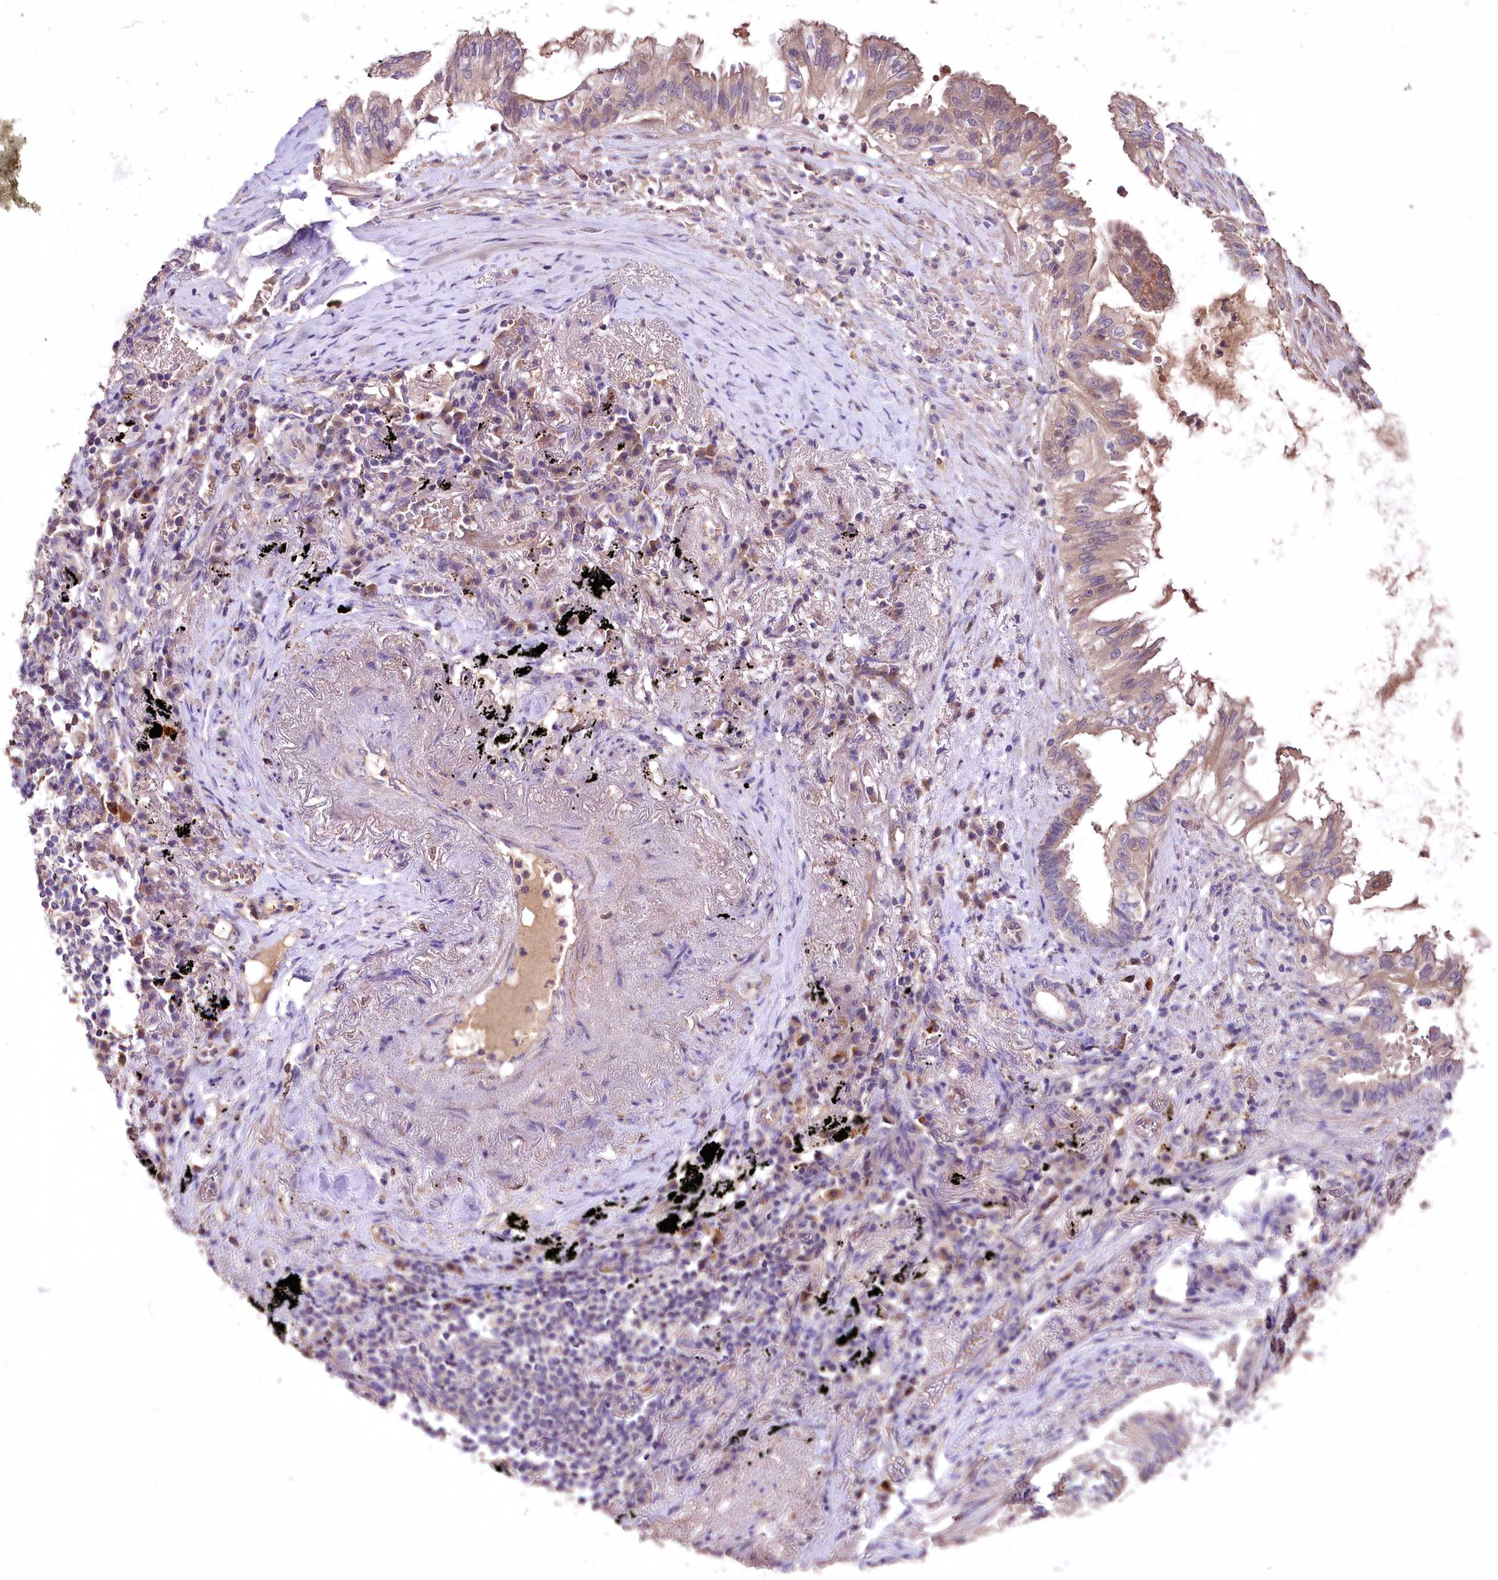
{"staining": {"intensity": "moderate", "quantity": "25%-75%", "location": "cytoplasmic/membranous"}, "tissue": "lung cancer", "cell_type": "Tumor cells", "image_type": "cancer", "snomed": [{"axis": "morphology", "description": "Adenocarcinoma, NOS"}, {"axis": "topography", "description": "Lung"}], "caption": "IHC photomicrograph of lung adenocarcinoma stained for a protein (brown), which exhibits medium levels of moderate cytoplasmic/membranous positivity in about 25%-75% of tumor cells.", "gene": "PCYOX1L", "patient": {"sex": "female", "age": 70}}